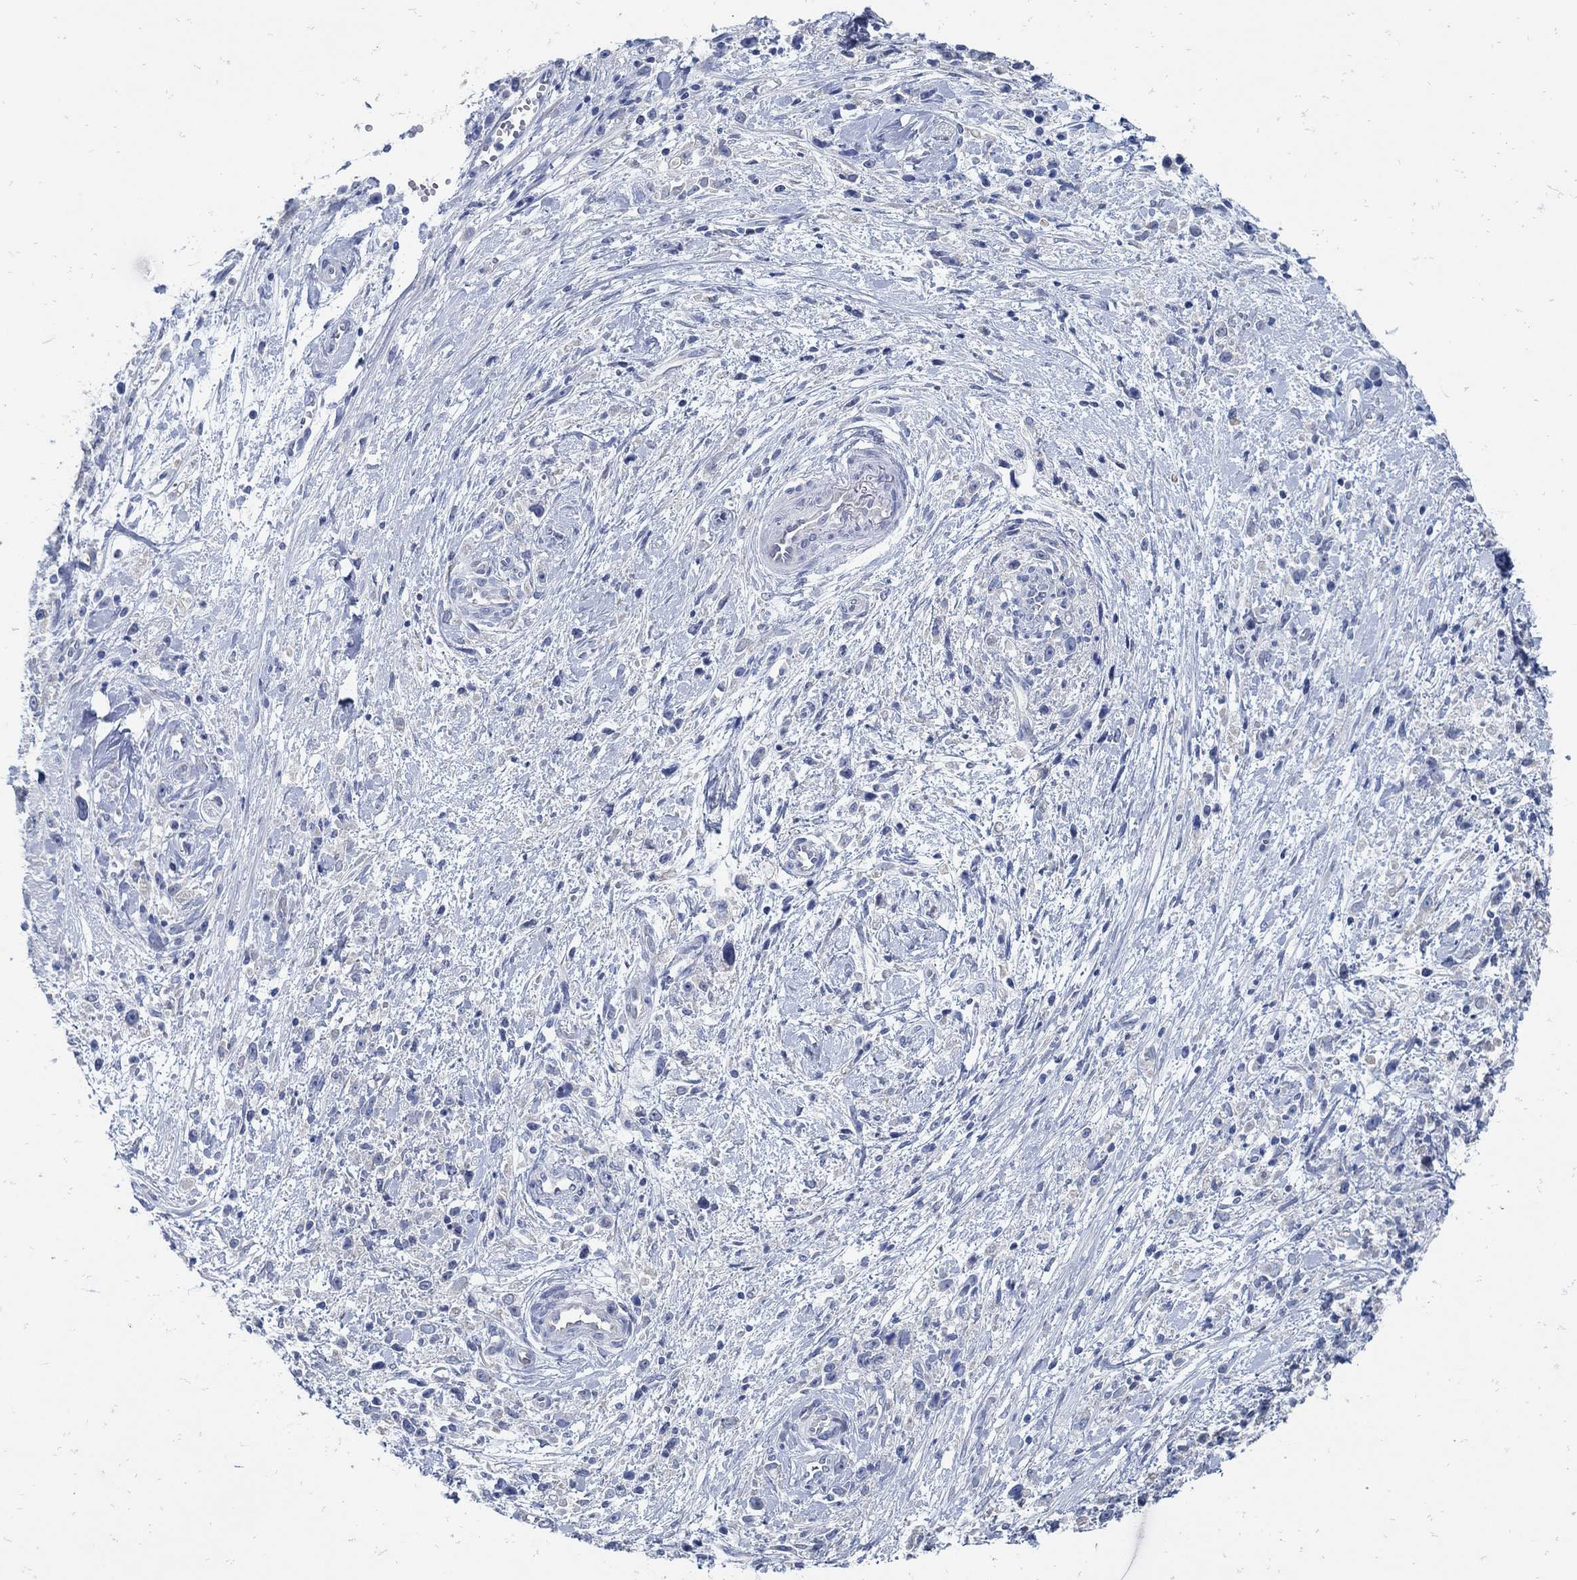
{"staining": {"intensity": "negative", "quantity": "none", "location": "none"}, "tissue": "stomach cancer", "cell_type": "Tumor cells", "image_type": "cancer", "snomed": [{"axis": "morphology", "description": "Adenocarcinoma, NOS"}, {"axis": "topography", "description": "Stomach"}], "caption": "Immunohistochemistry of stomach cancer exhibits no positivity in tumor cells. (DAB IHC with hematoxylin counter stain).", "gene": "ZFAND4", "patient": {"sex": "female", "age": 59}}